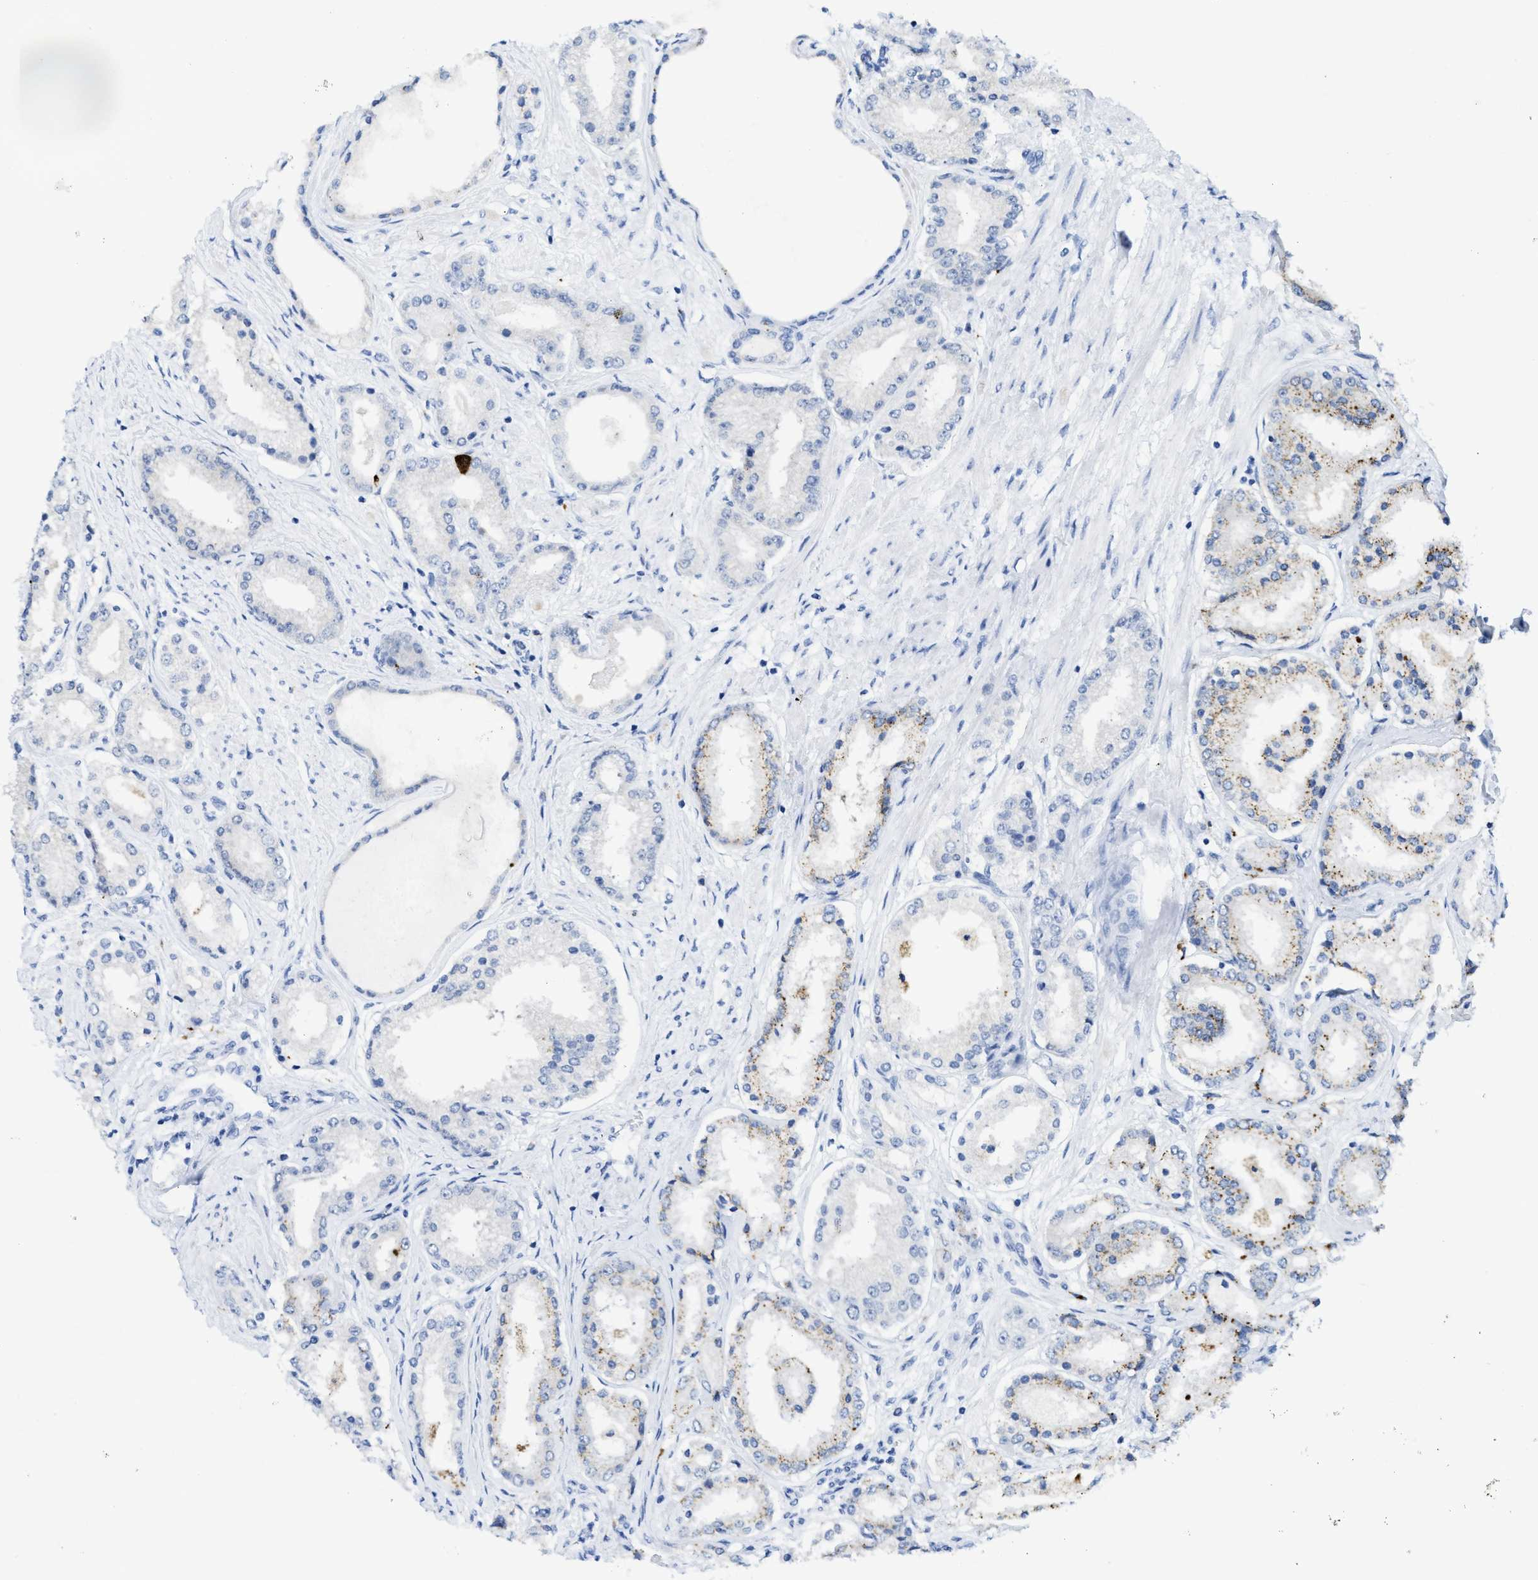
{"staining": {"intensity": "weak", "quantity": "<25%", "location": "cytoplasmic/membranous"}, "tissue": "prostate cancer", "cell_type": "Tumor cells", "image_type": "cancer", "snomed": [{"axis": "morphology", "description": "Adenocarcinoma, Low grade"}, {"axis": "topography", "description": "Prostate"}], "caption": "Adenocarcinoma (low-grade) (prostate) was stained to show a protein in brown. There is no significant positivity in tumor cells.", "gene": "WDR4", "patient": {"sex": "male", "age": 63}}